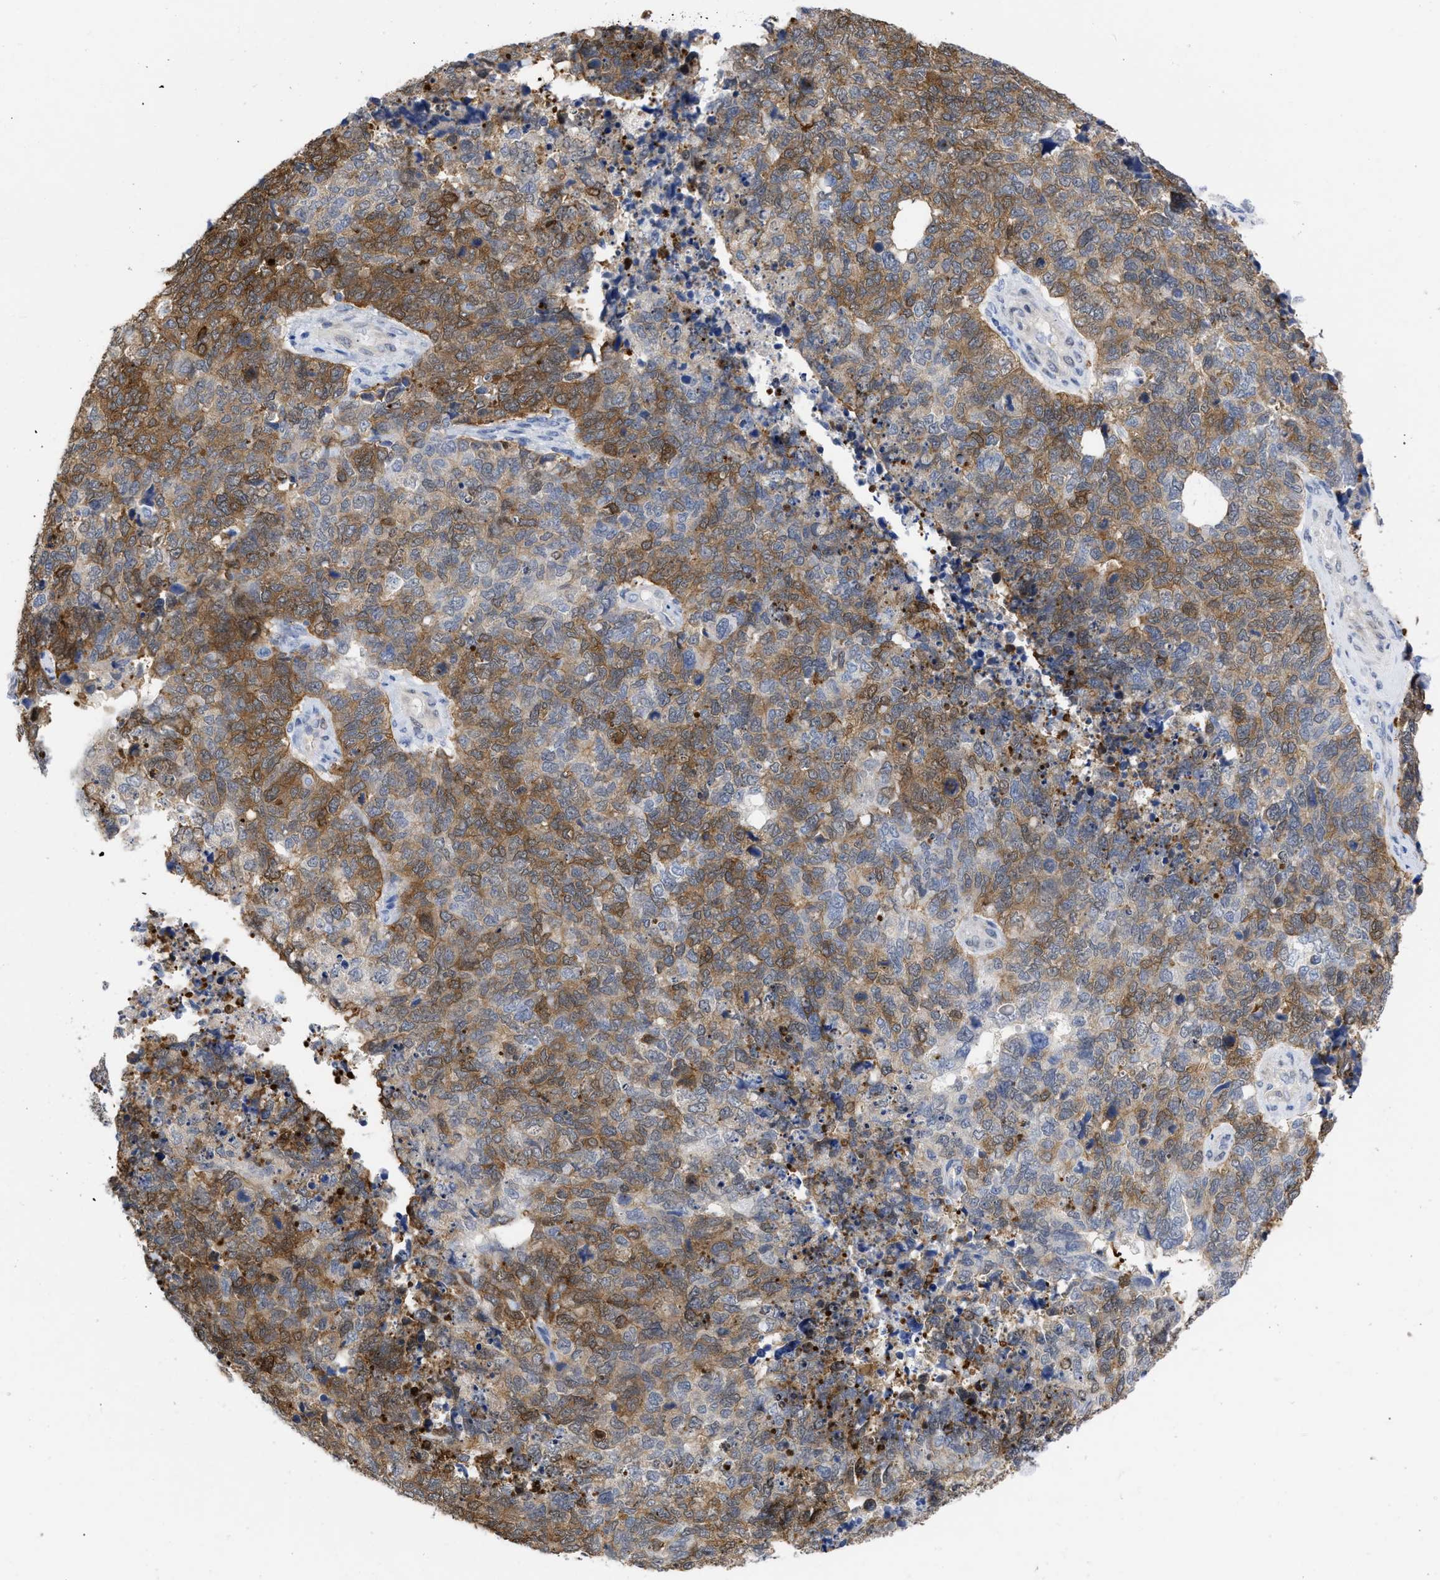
{"staining": {"intensity": "moderate", "quantity": ">75%", "location": "cytoplasmic/membranous"}, "tissue": "cervical cancer", "cell_type": "Tumor cells", "image_type": "cancer", "snomed": [{"axis": "morphology", "description": "Squamous cell carcinoma, NOS"}, {"axis": "topography", "description": "Cervix"}], "caption": "The photomicrograph reveals immunohistochemical staining of squamous cell carcinoma (cervical). There is moderate cytoplasmic/membranous positivity is appreciated in approximately >75% of tumor cells. The protein of interest is stained brown, and the nuclei are stained in blue (DAB IHC with brightfield microscopy, high magnification).", "gene": "THRA", "patient": {"sex": "female", "age": 63}}